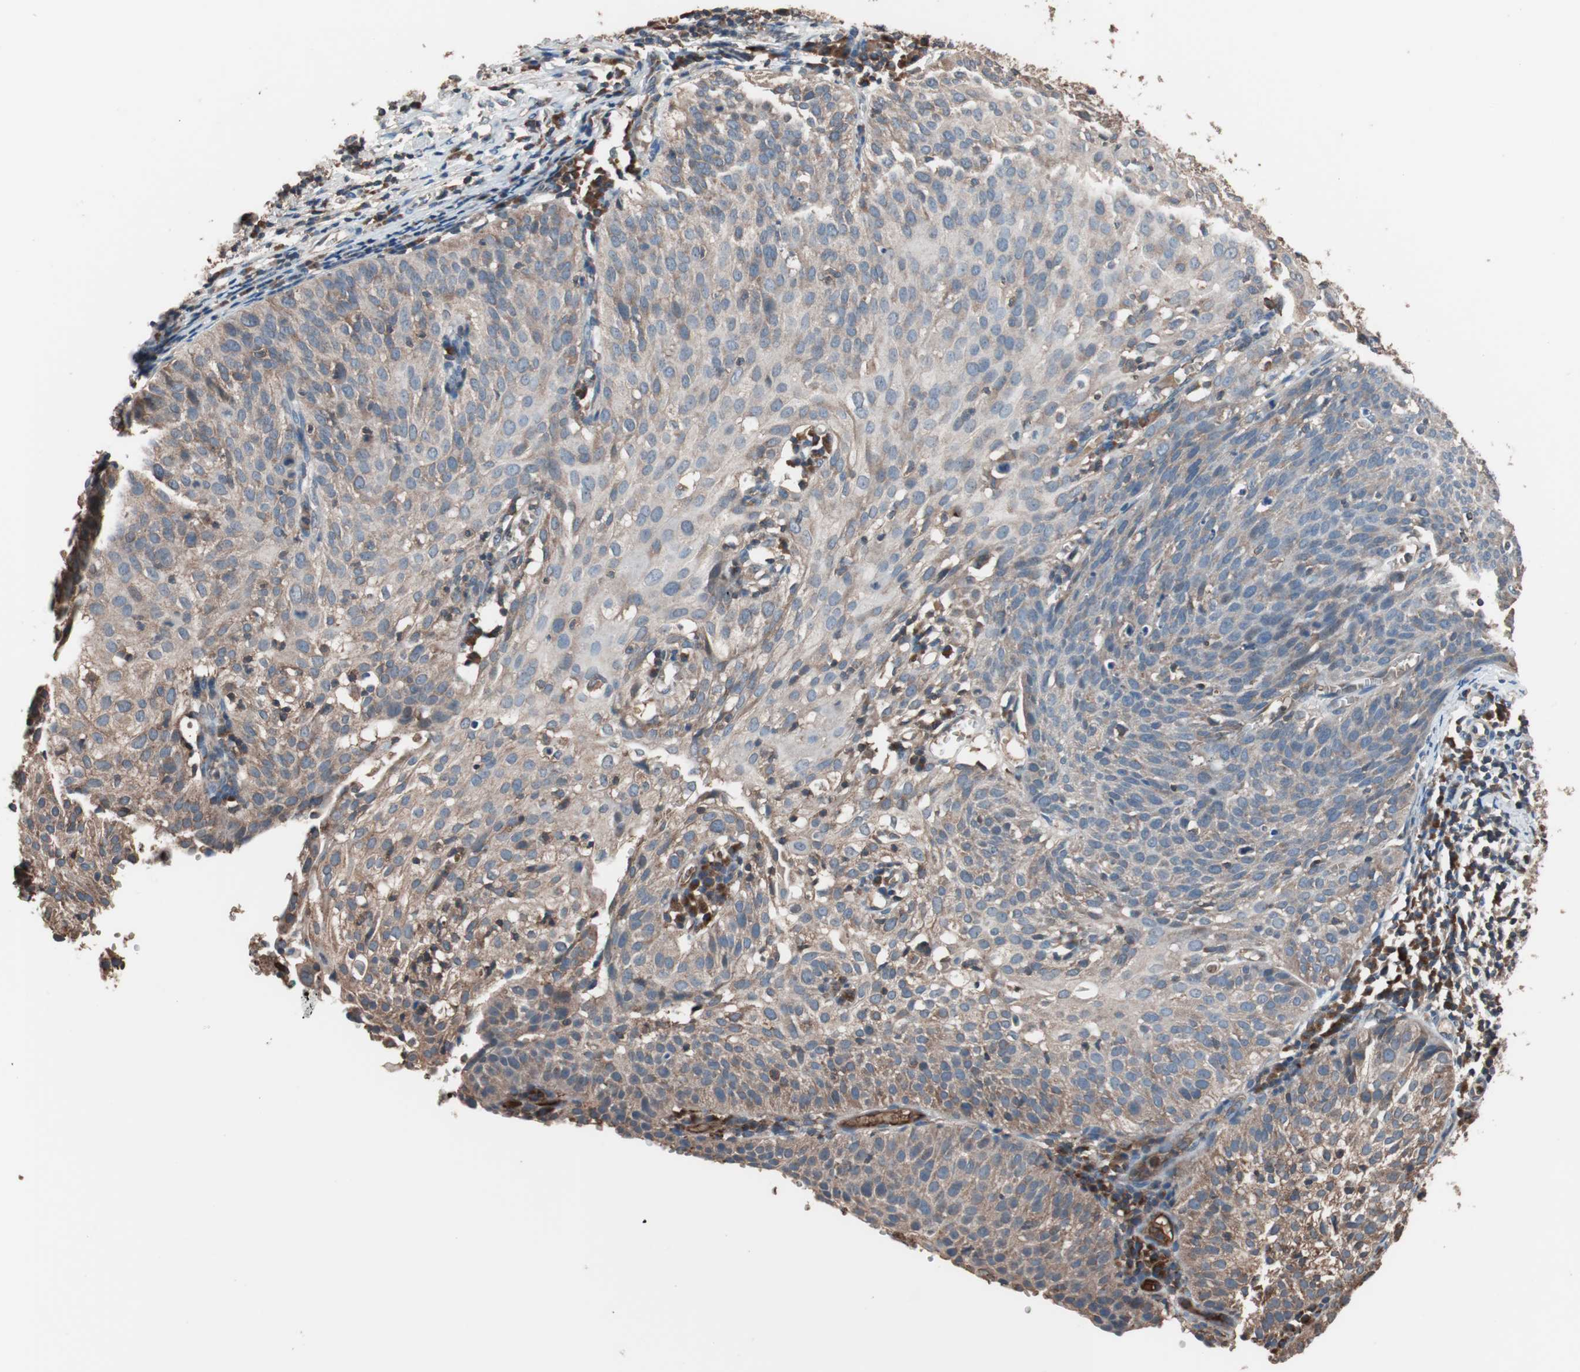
{"staining": {"intensity": "moderate", "quantity": ">75%", "location": "cytoplasmic/membranous"}, "tissue": "cervical cancer", "cell_type": "Tumor cells", "image_type": "cancer", "snomed": [{"axis": "morphology", "description": "Squamous cell carcinoma, NOS"}, {"axis": "topography", "description": "Cervix"}], "caption": "Immunohistochemistry (IHC) of human cervical cancer (squamous cell carcinoma) shows medium levels of moderate cytoplasmic/membranous positivity in about >75% of tumor cells.", "gene": "GLYCTK", "patient": {"sex": "female", "age": 38}}